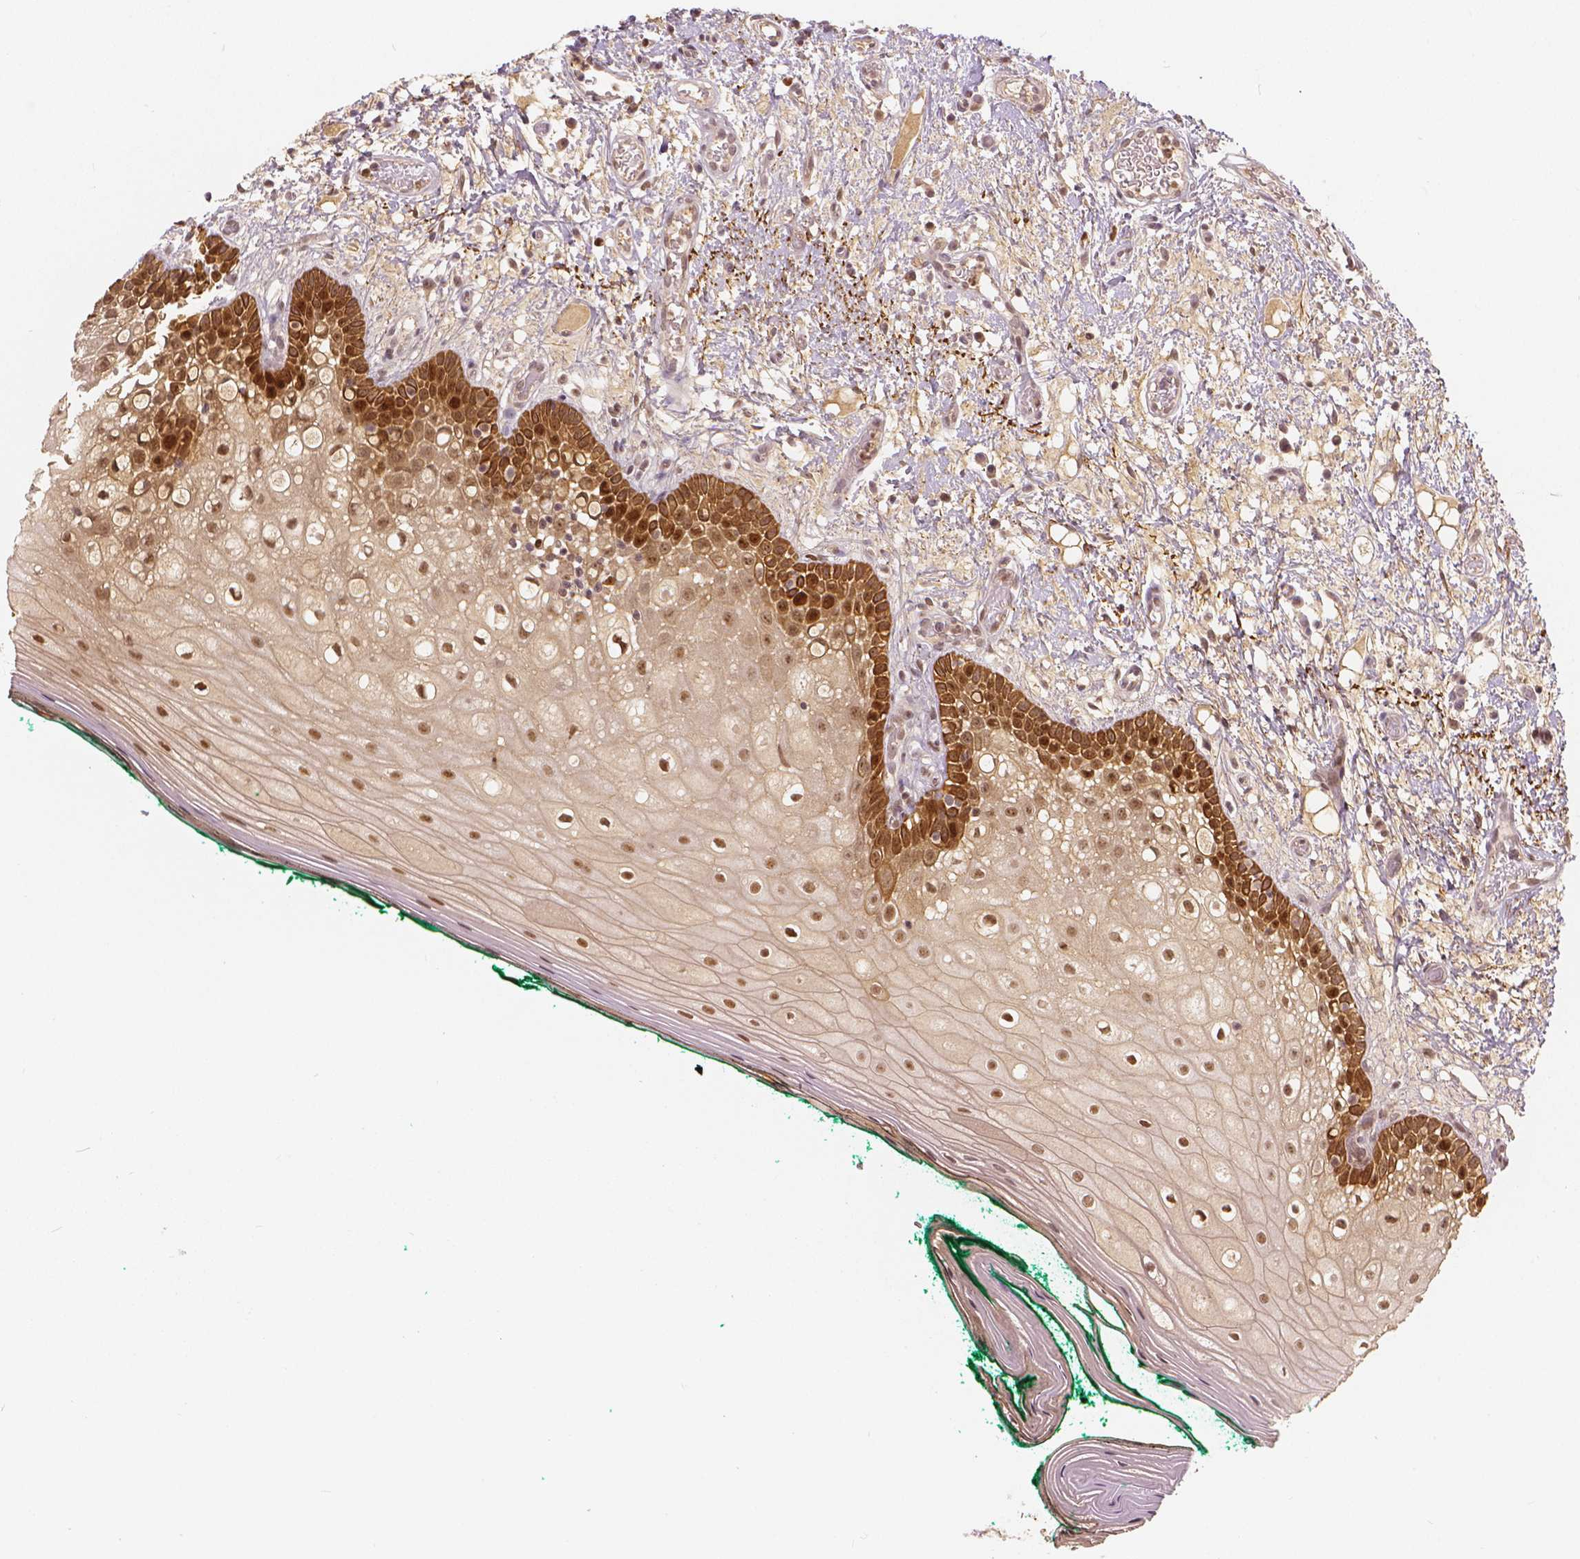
{"staining": {"intensity": "strong", "quantity": "25%-75%", "location": "cytoplasmic/membranous,nuclear"}, "tissue": "oral mucosa", "cell_type": "Squamous epithelial cells", "image_type": "normal", "snomed": [{"axis": "morphology", "description": "Normal tissue, NOS"}, {"axis": "topography", "description": "Oral tissue"}], "caption": "This image demonstrates immunohistochemistry staining of normal oral mucosa, with high strong cytoplasmic/membranous,nuclear expression in approximately 25%-75% of squamous epithelial cells.", "gene": "NSD2", "patient": {"sex": "female", "age": 83}}